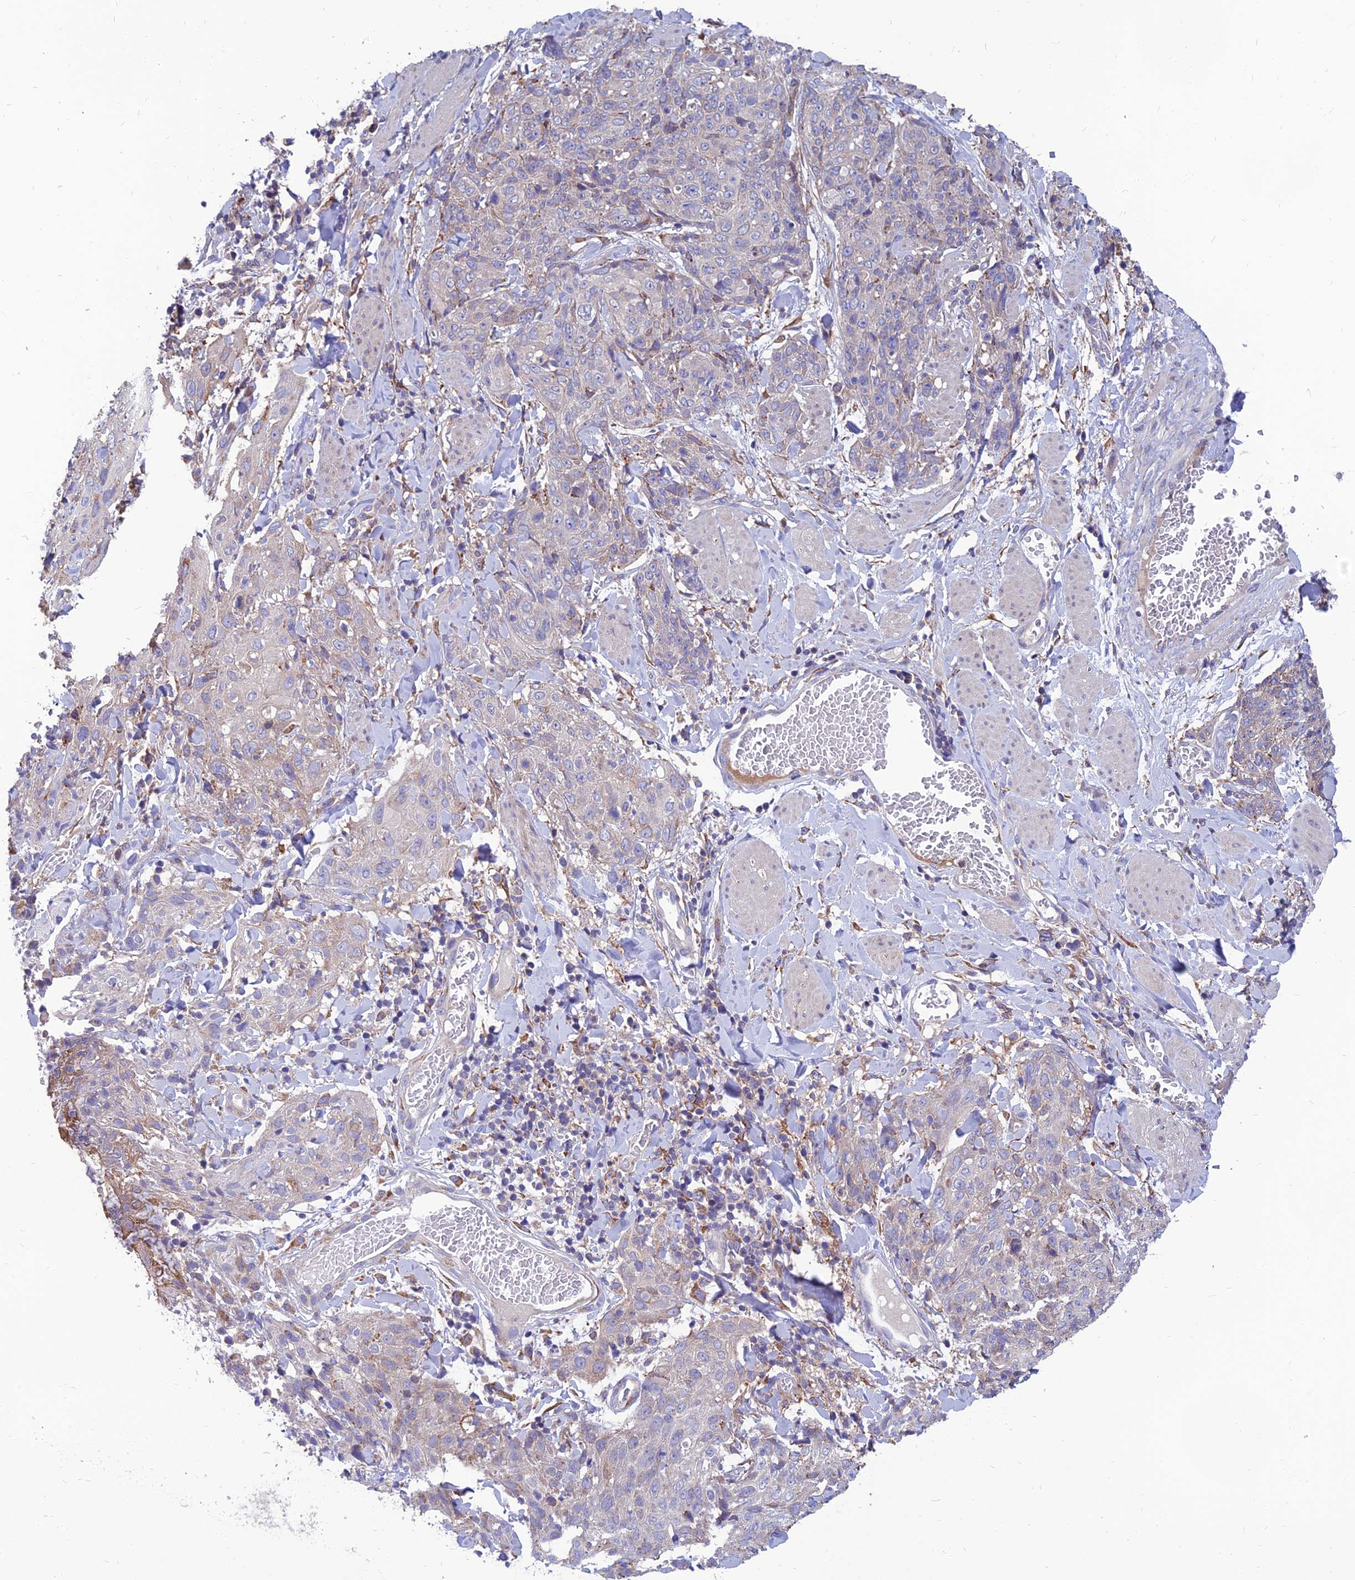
{"staining": {"intensity": "negative", "quantity": "none", "location": "none"}, "tissue": "skin cancer", "cell_type": "Tumor cells", "image_type": "cancer", "snomed": [{"axis": "morphology", "description": "Squamous cell carcinoma, NOS"}, {"axis": "topography", "description": "Skin"}, {"axis": "topography", "description": "Vulva"}], "caption": "Immunohistochemistry (IHC) of skin squamous cell carcinoma exhibits no positivity in tumor cells.", "gene": "UMAD1", "patient": {"sex": "female", "age": 85}}